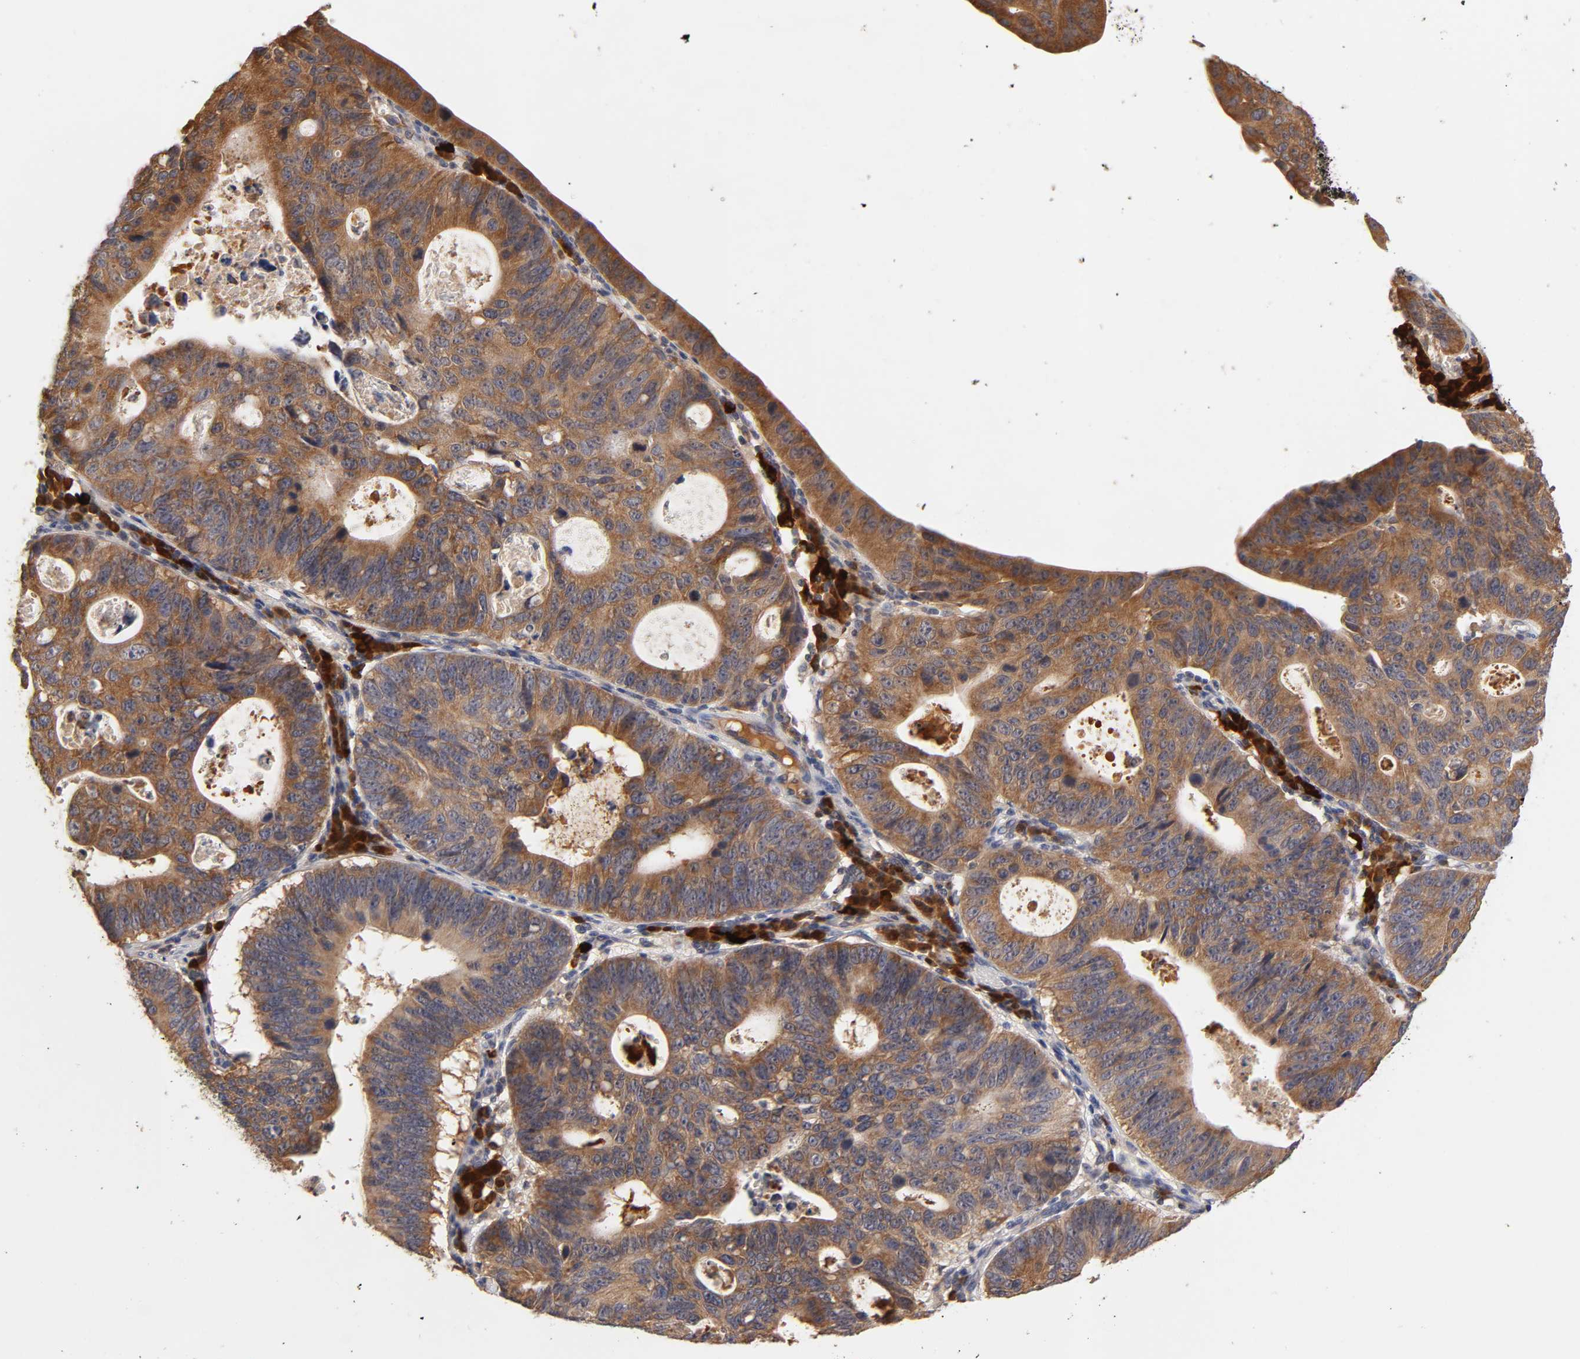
{"staining": {"intensity": "moderate", "quantity": ">75%", "location": "cytoplasmic/membranous"}, "tissue": "stomach cancer", "cell_type": "Tumor cells", "image_type": "cancer", "snomed": [{"axis": "morphology", "description": "Adenocarcinoma, NOS"}, {"axis": "topography", "description": "Stomach"}], "caption": "Stomach cancer (adenocarcinoma) was stained to show a protein in brown. There is medium levels of moderate cytoplasmic/membranous expression in about >75% of tumor cells. Using DAB (3,3'-diaminobenzidine) (brown) and hematoxylin (blue) stains, captured at high magnification using brightfield microscopy.", "gene": "RPS29", "patient": {"sex": "male", "age": 59}}